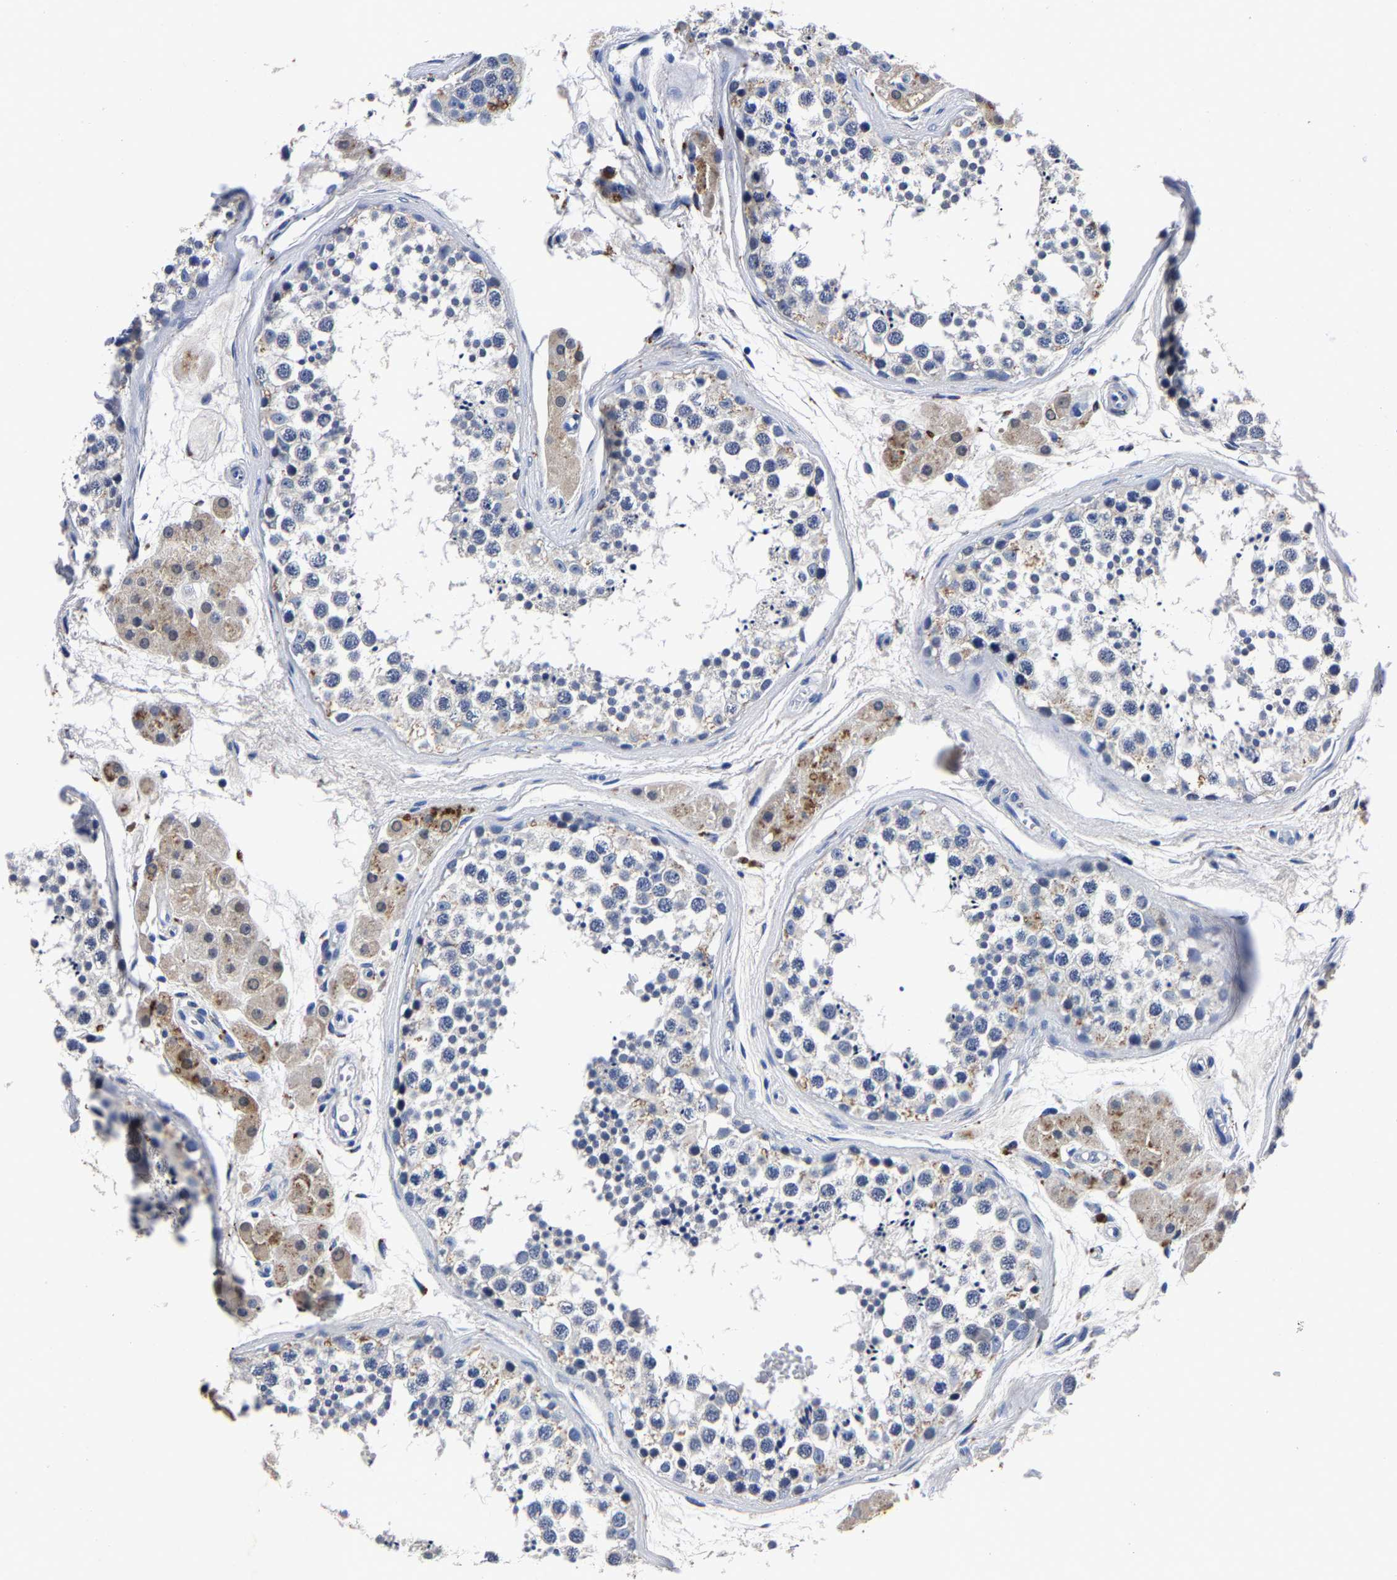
{"staining": {"intensity": "negative", "quantity": "none", "location": "none"}, "tissue": "testis", "cell_type": "Cells in seminiferous ducts", "image_type": "normal", "snomed": [{"axis": "morphology", "description": "Normal tissue, NOS"}, {"axis": "topography", "description": "Testis"}], "caption": "DAB (3,3'-diaminobenzidine) immunohistochemical staining of unremarkable human testis shows no significant positivity in cells in seminiferous ducts.", "gene": "PSPH", "patient": {"sex": "male", "age": 56}}